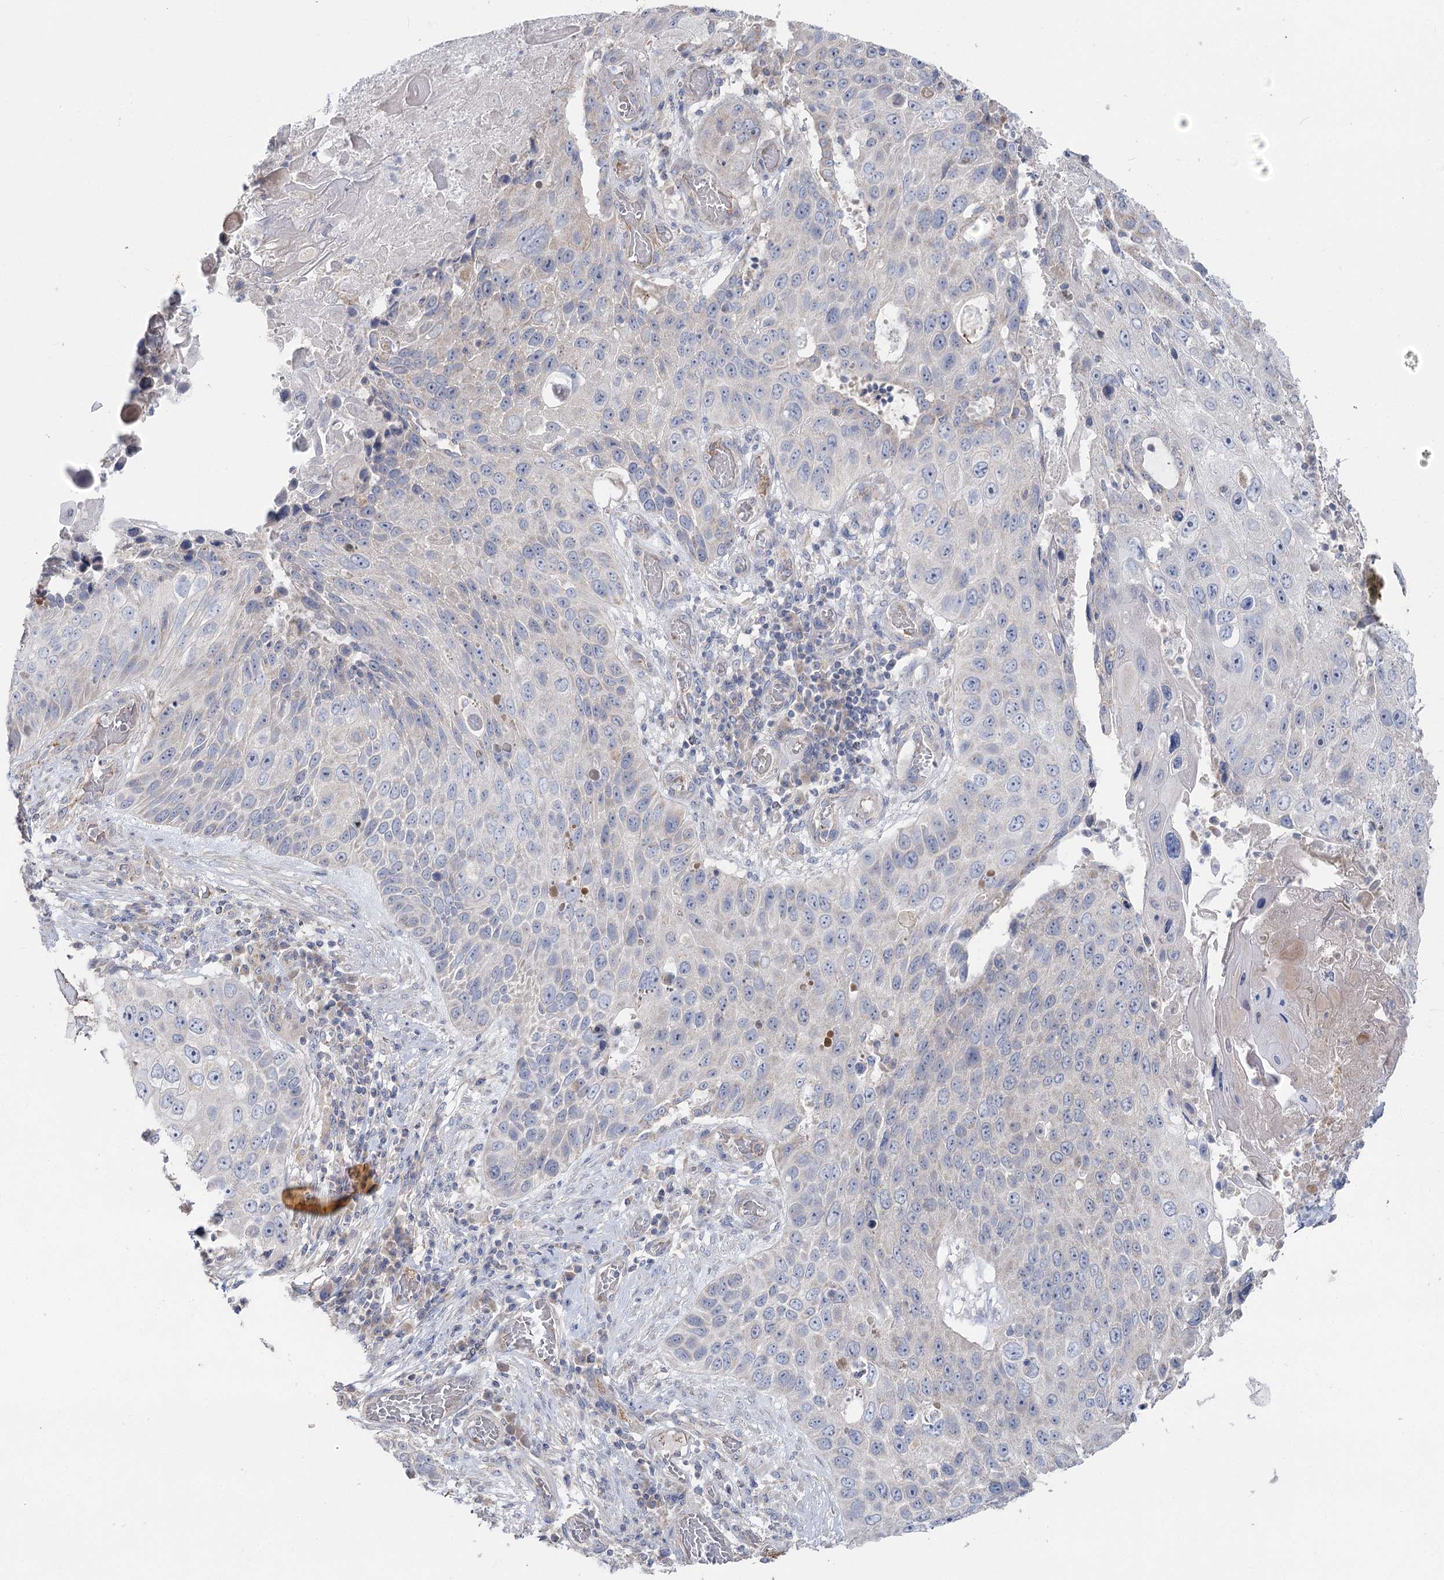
{"staining": {"intensity": "negative", "quantity": "none", "location": "none"}, "tissue": "lung cancer", "cell_type": "Tumor cells", "image_type": "cancer", "snomed": [{"axis": "morphology", "description": "Squamous cell carcinoma, NOS"}, {"axis": "topography", "description": "Lung"}], "caption": "This micrograph is of squamous cell carcinoma (lung) stained with immunohistochemistry to label a protein in brown with the nuclei are counter-stained blue. There is no positivity in tumor cells.", "gene": "TMEM187", "patient": {"sex": "male", "age": 61}}